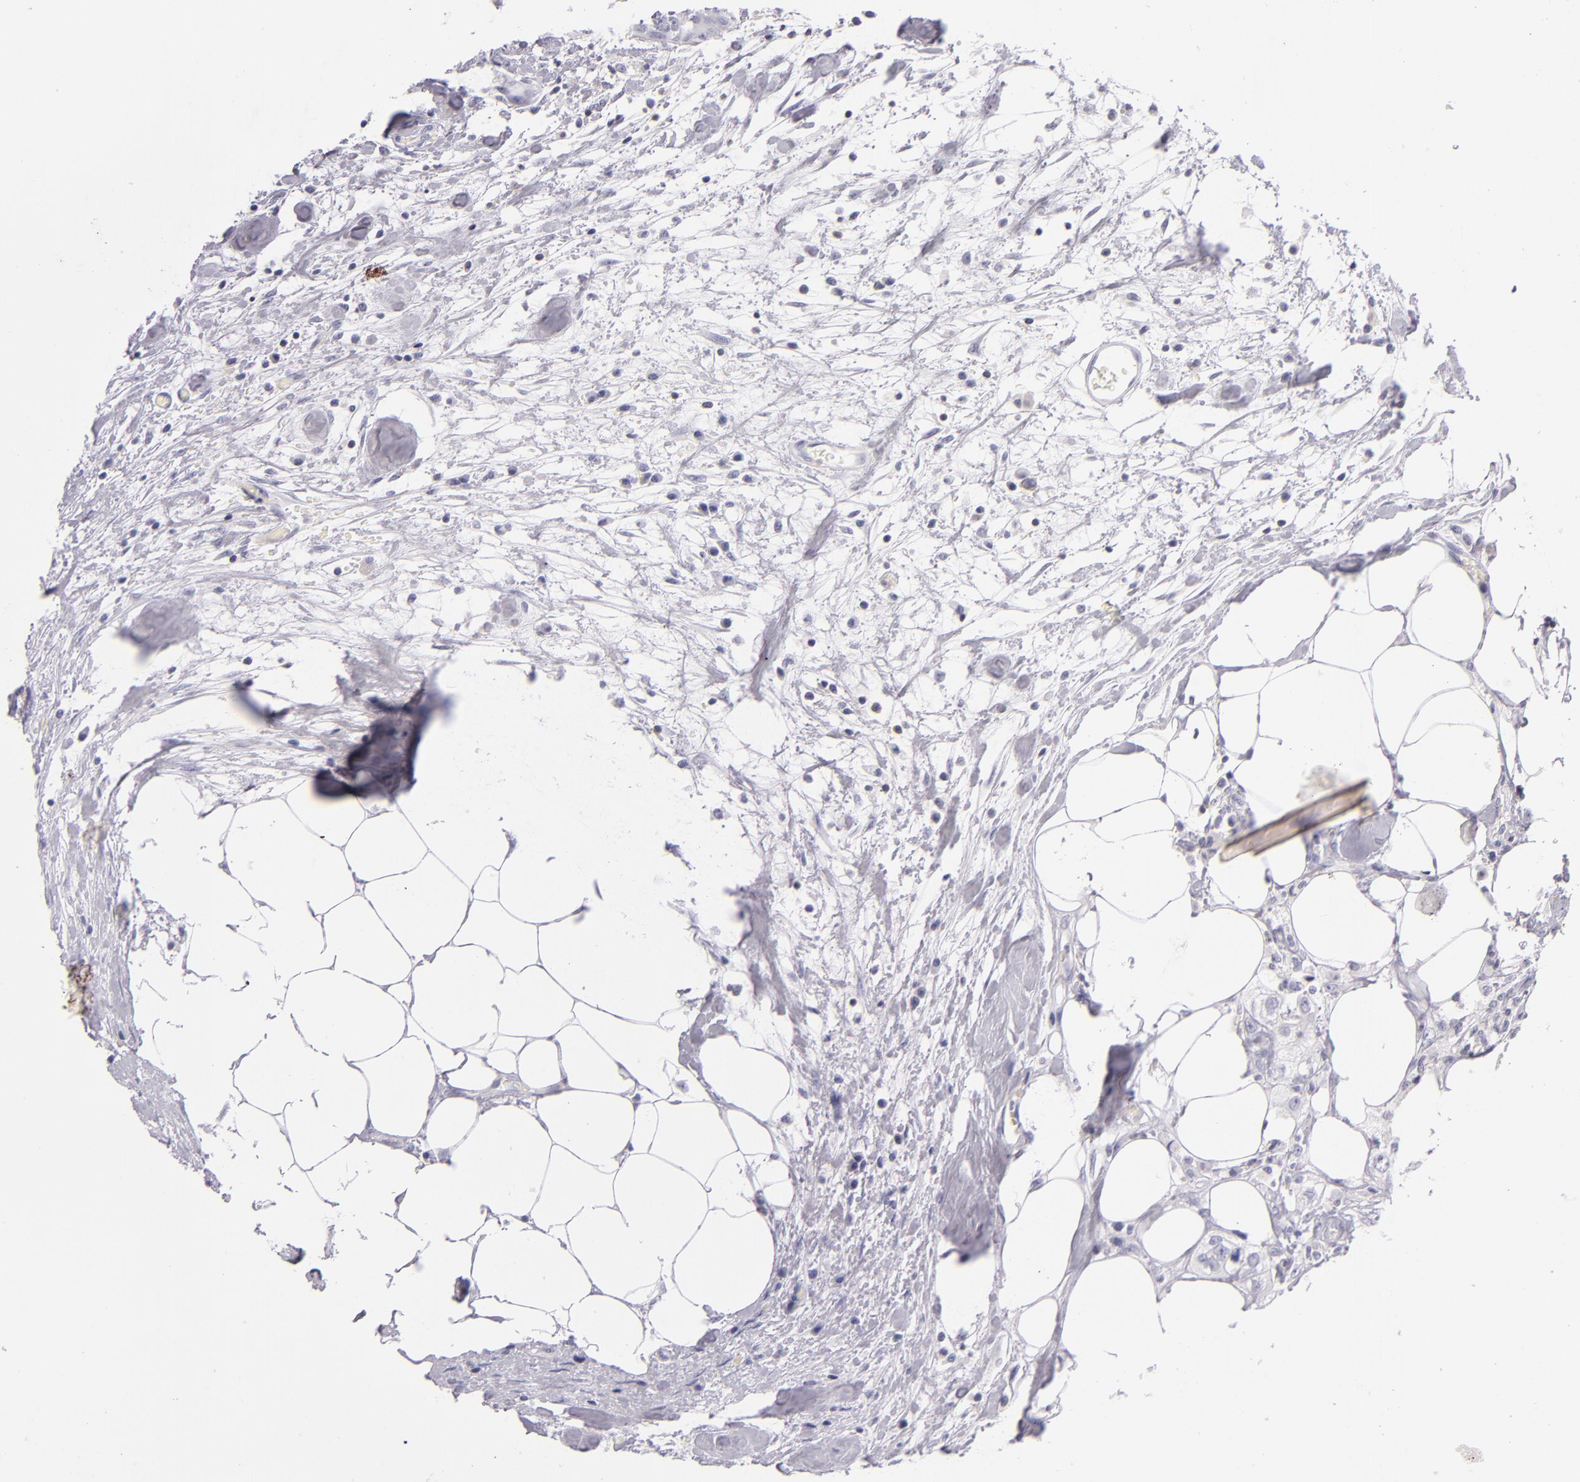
{"staining": {"intensity": "negative", "quantity": "none", "location": "none"}, "tissue": "colorectal cancer", "cell_type": "Tumor cells", "image_type": "cancer", "snomed": [{"axis": "morphology", "description": "Adenocarcinoma, NOS"}, {"axis": "topography", "description": "Rectum"}], "caption": "Immunohistochemical staining of human colorectal cancer shows no significant positivity in tumor cells.", "gene": "CD48", "patient": {"sex": "female", "age": 57}}